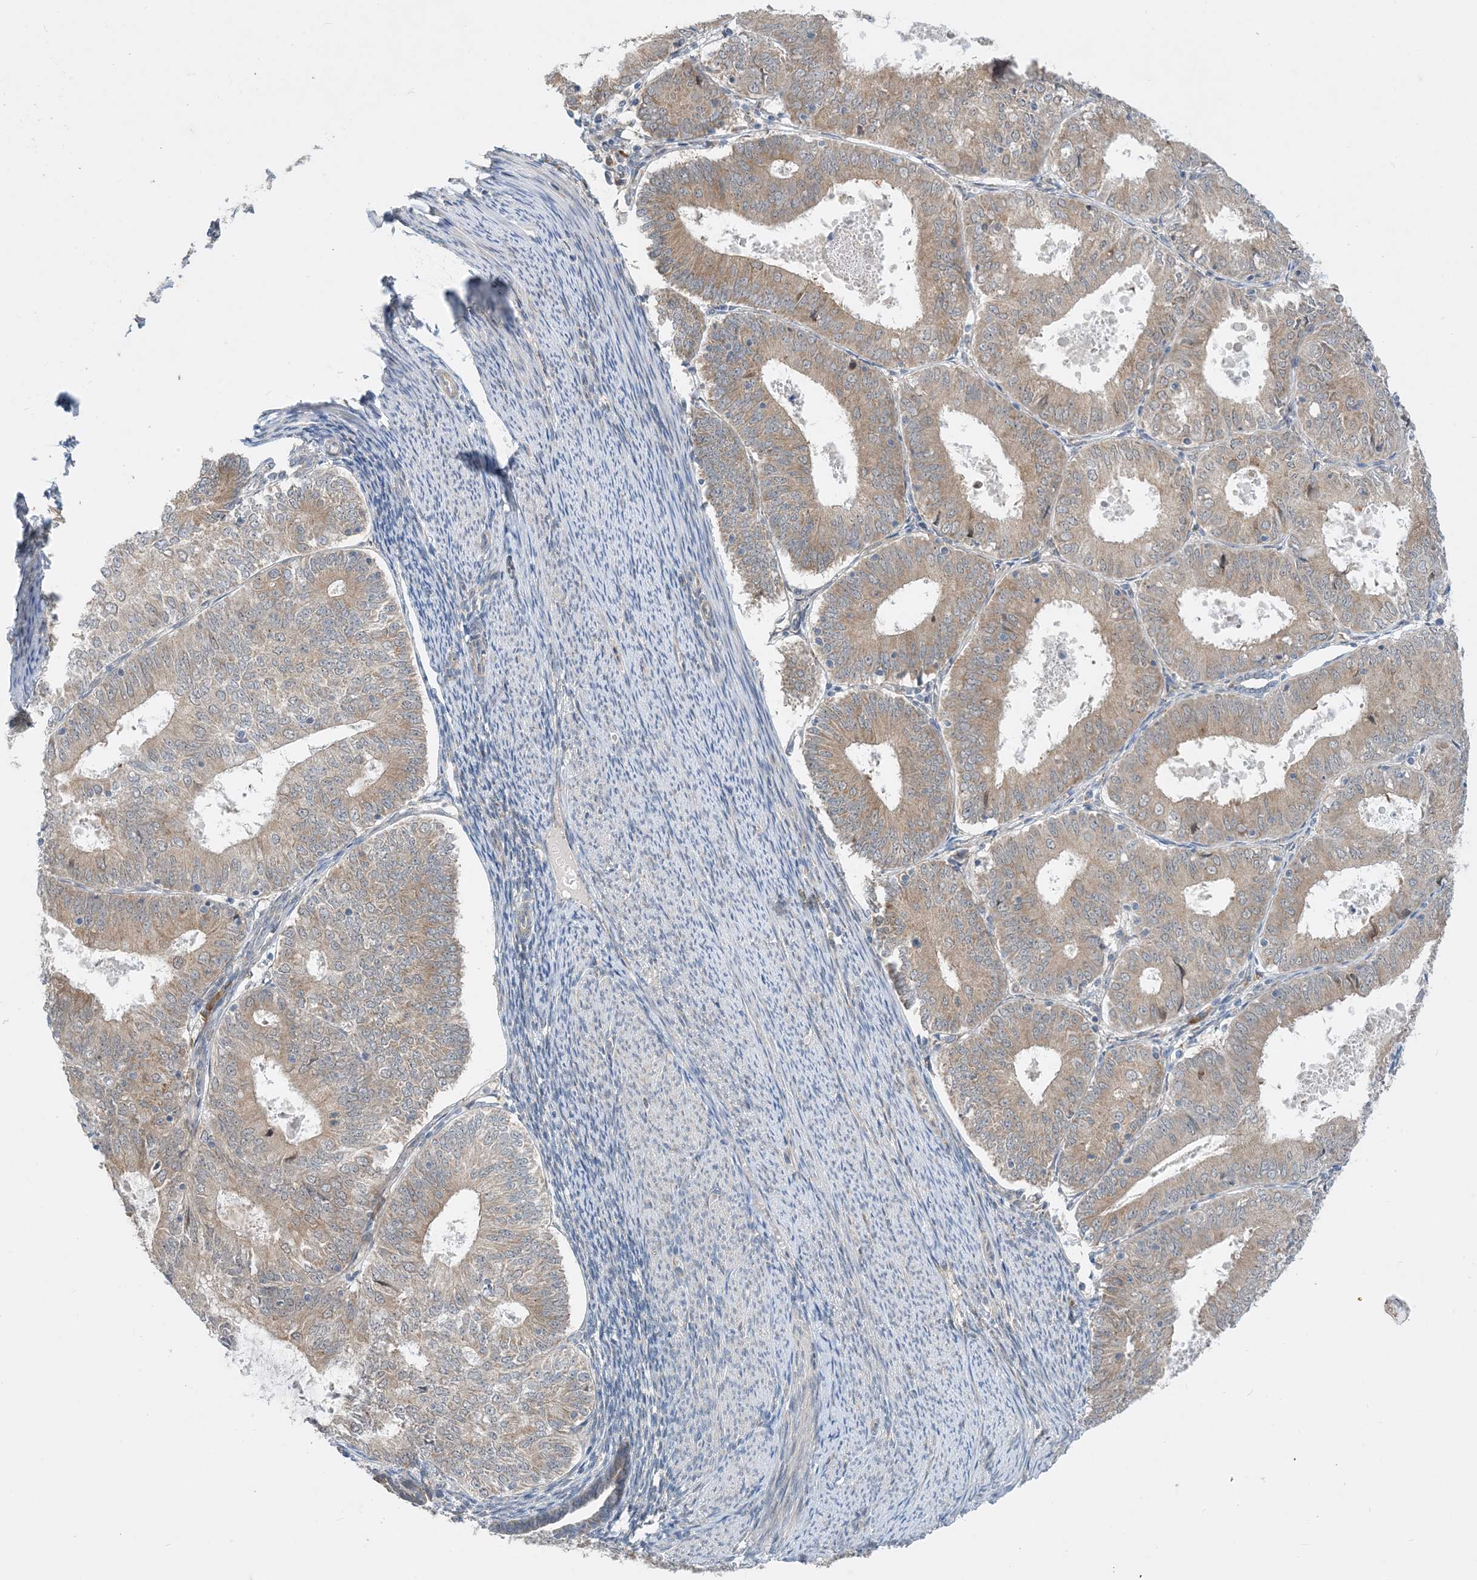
{"staining": {"intensity": "weak", "quantity": ">75%", "location": "cytoplasmic/membranous"}, "tissue": "endometrial cancer", "cell_type": "Tumor cells", "image_type": "cancer", "snomed": [{"axis": "morphology", "description": "Adenocarcinoma, NOS"}, {"axis": "topography", "description": "Endometrium"}], "caption": "Adenocarcinoma (endometrial) stained with a protein marker shows weak staining in tumor cells.", "gene": "PHOSPHO2", "patient": {"sex": "female", "age": 57}}